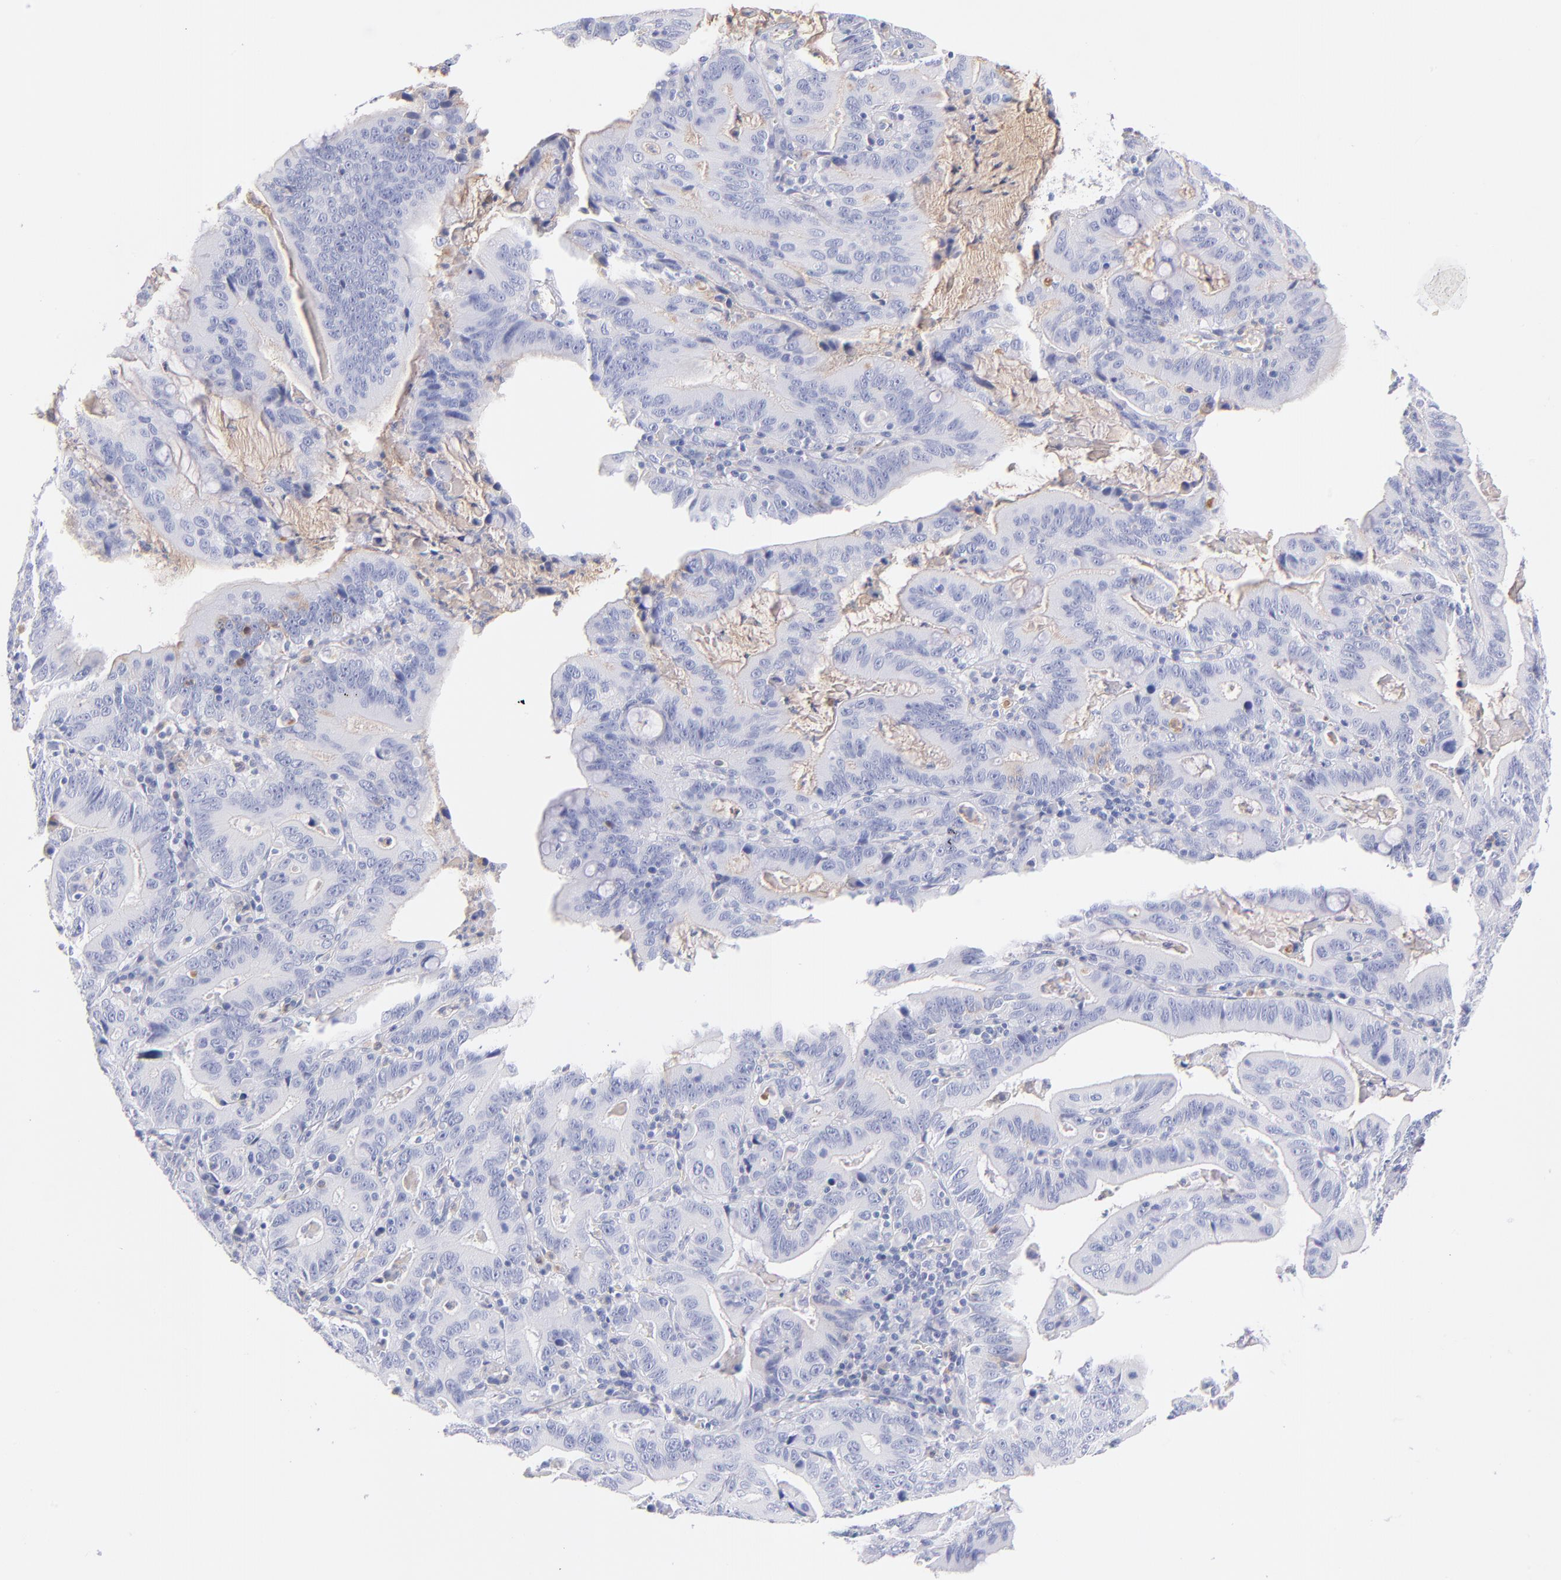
{"staining": {"intensity": "weak", "quantity": "<25%", "location": "cytoplasmic/membranous"}, "tissue": "stomach cancer", "cell_type": "Tumor cells", "image_type": "cancer", "snomed": [{"axis": "morphology", "description": "Adenocarcinoma, NOS"}, {"axis": "topography", "description": "Stomach, upper"}], "caption": "This is an immunohistochemistry image of human stomach cancer. There is no expression in tumor cells.", "gene": "HP", "patient": {"sex": "male", "age": 63}}